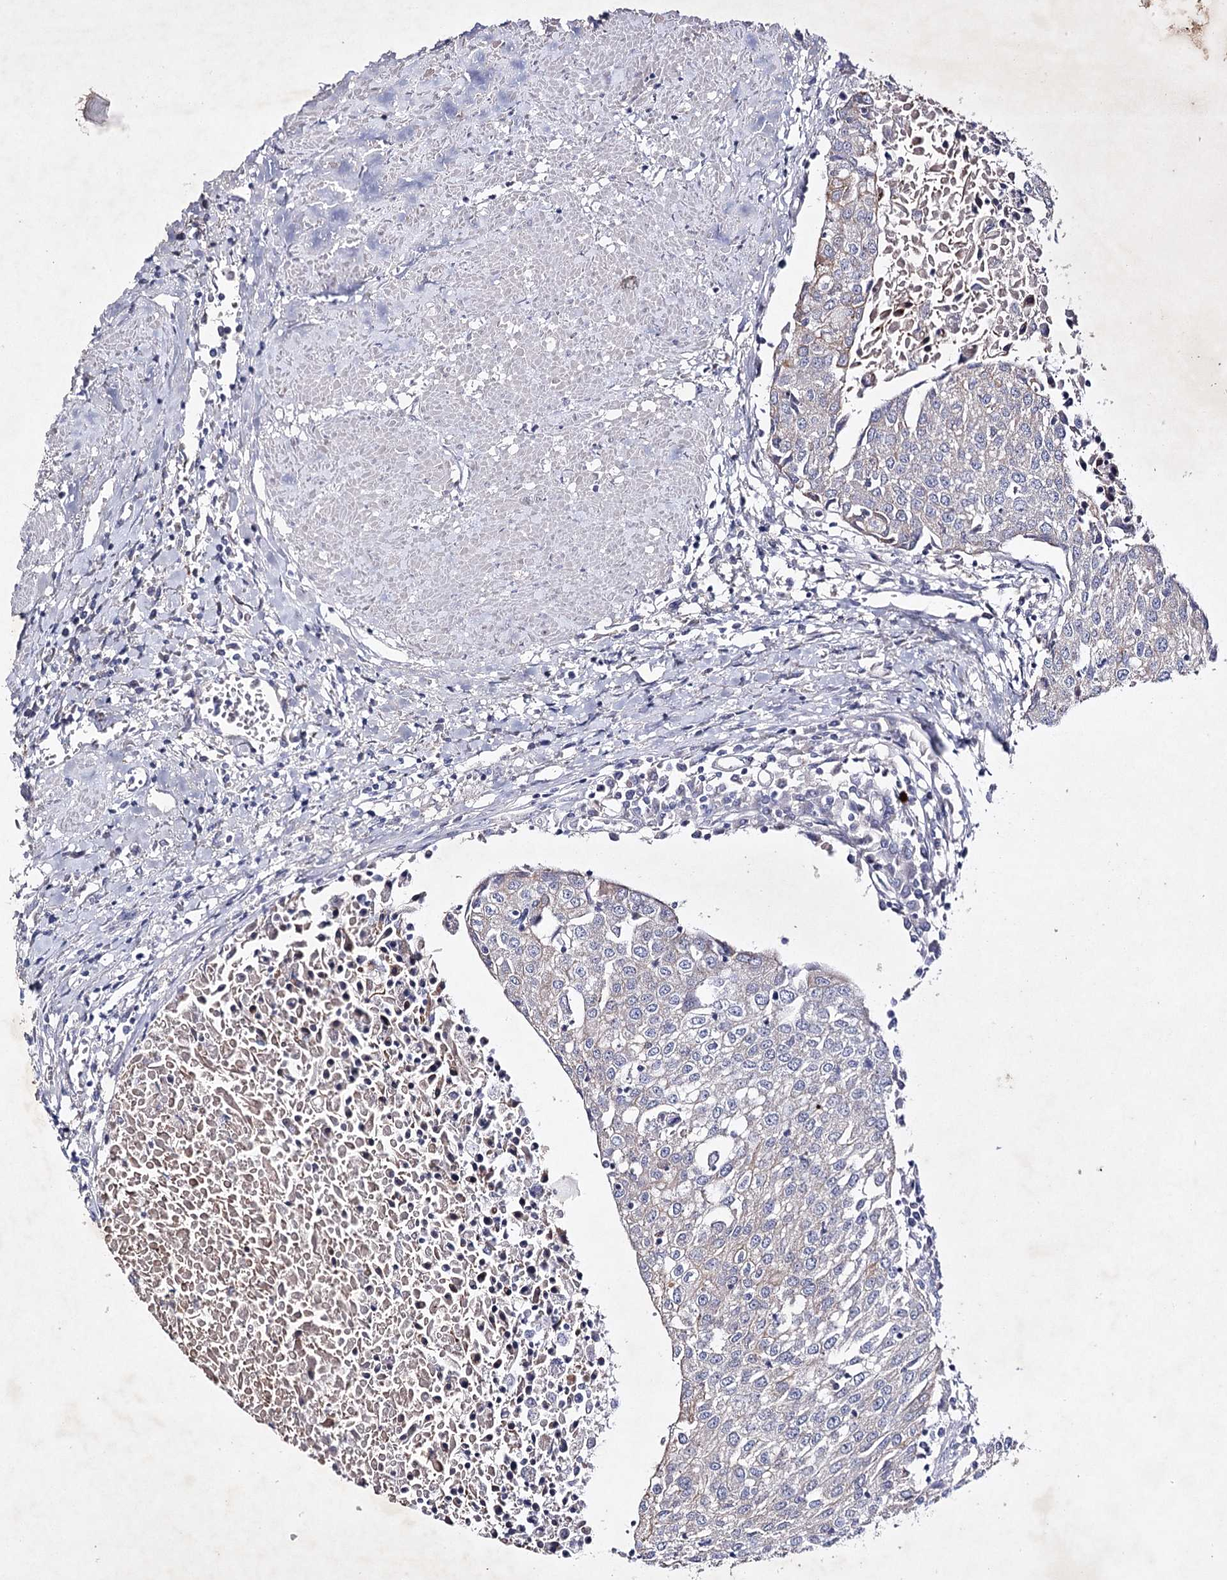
{"staining": {"intensity": "weak", "quantity": "<25%", "location": "cytoplasmic/membranous"}, "tissue": "urothelial cancer", "cell_type": "Tumor cells", "image_type": "cancer", "snomed": [{"axis": "morphology", "description": "Urothelial carcinoma, High grade"}, {"axis": "topography", "description": "Urinary bladder"}], "caption": "Immunohistochemistry (IHC) micrograph of neoplastic tissue: urothelial cancer stained with DAB displays no significant protein staining in tumor cells.", "gene": "COX15", "patient": {"sex": "female", "age": 85}}